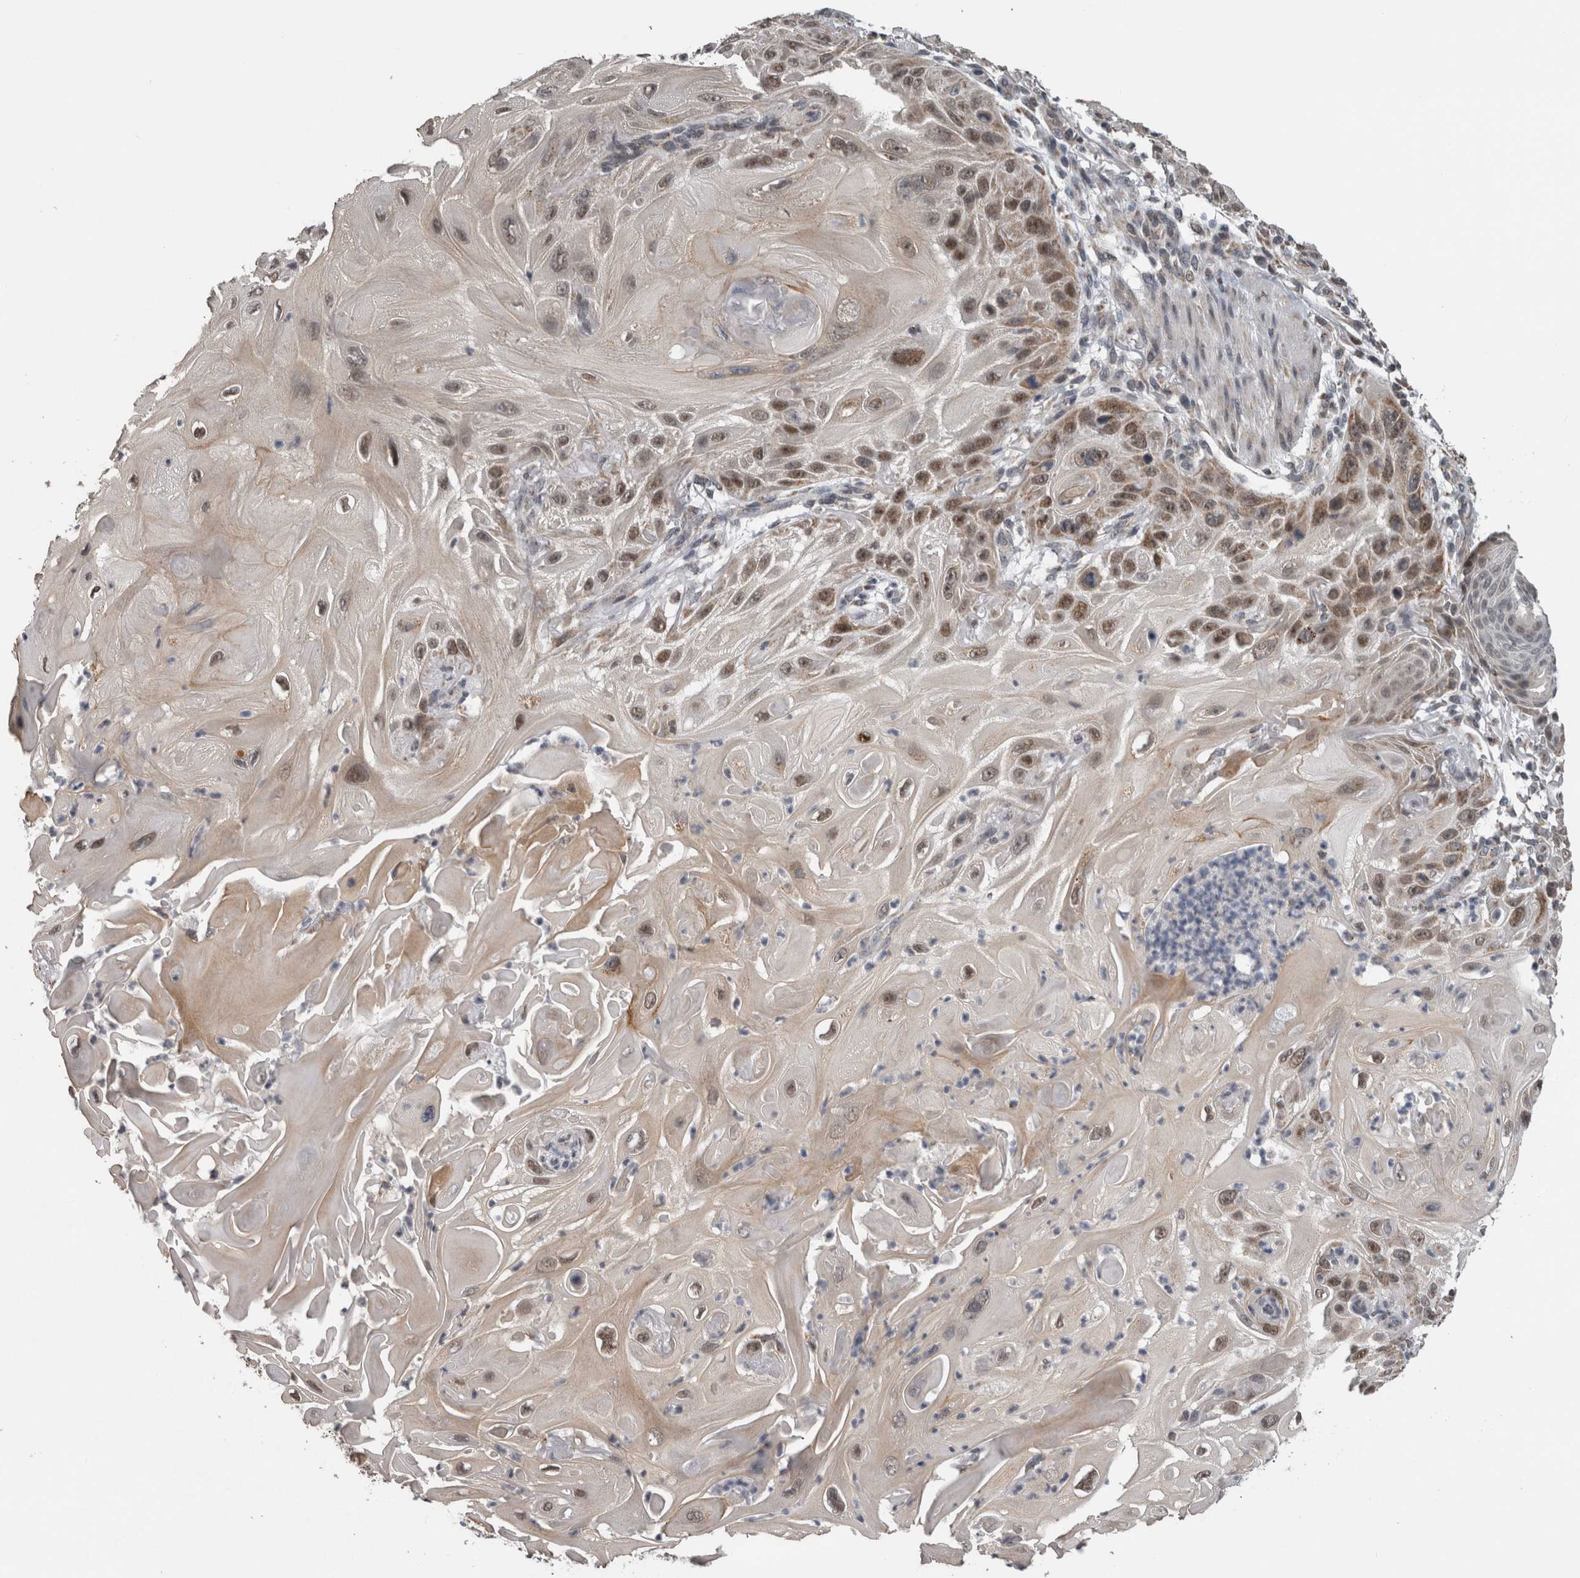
{"staining": {"intensity": "moderate", "quantity": "<25%", "location": "cytoplasmic/membranous"}, "tissue": "skin cancer", "cell_type": "Tumor cells", "image_type": "cancer", "snomed": [{"axis": "morphology", "description": "Squamous cell carcinoma, NOS"}, {"axis": "topography", "description": "Skin"}], "caption": "A micrograph of human squamous cell carcinoma (skin) stained for a protein exhibits moderate cytoplasmic/membranous brown staining in tumor cells. The staining was performed using DAB (3,3'-diaminobenzidine) to visualize the protein expression in brown, while the nuclei were stained in blue with hematoxylin (Magnification: 20x).", "gene": "OR2K2", "patient": {"sex": "female", "age": 77}}